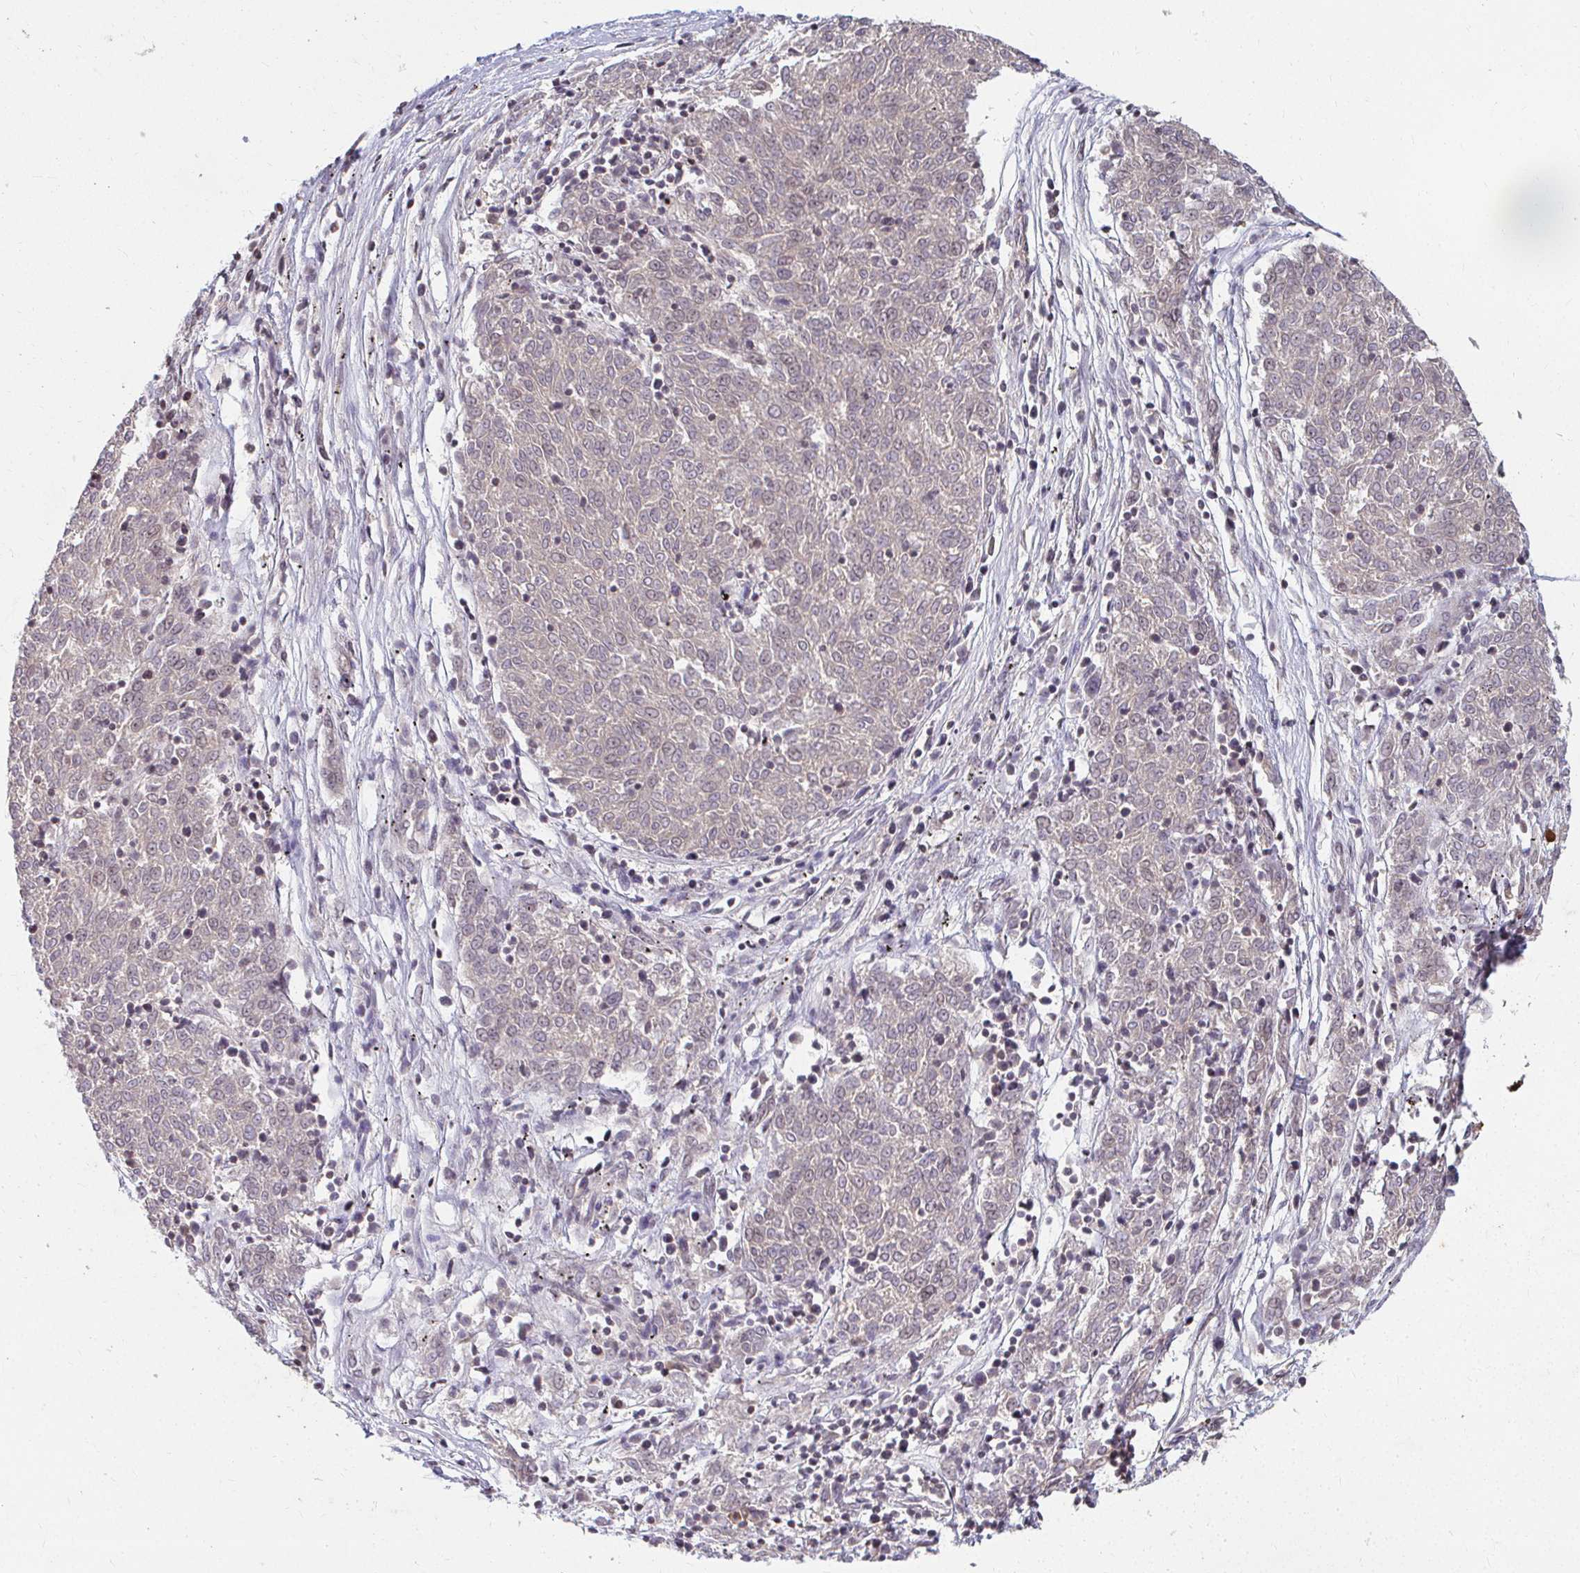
{"staining": {"intensity": "negative", "quantity": "none", "location": "none"}, "tissue": "melanoma", "cell_type": "Tumor cells", "image_type": "cancer", "snomed": [{"axis": "morphology", "description": "Malignant melanoma, NOS"}, {"axis": "topography", "description": "Skin"}], "caption": "Immunohistochemistry (IHC) micrograph of neoplastic tissue: melanoma stained with DAB (3,3'-diaminobenzidine) exhibits no significant protein positivity in tumor cells. (DAB (3,3'-diaminobenzidine) immunohistochemistry, high magnification).", "gene": "ANK3", "patient": {"sex": "female", "age": 72}}